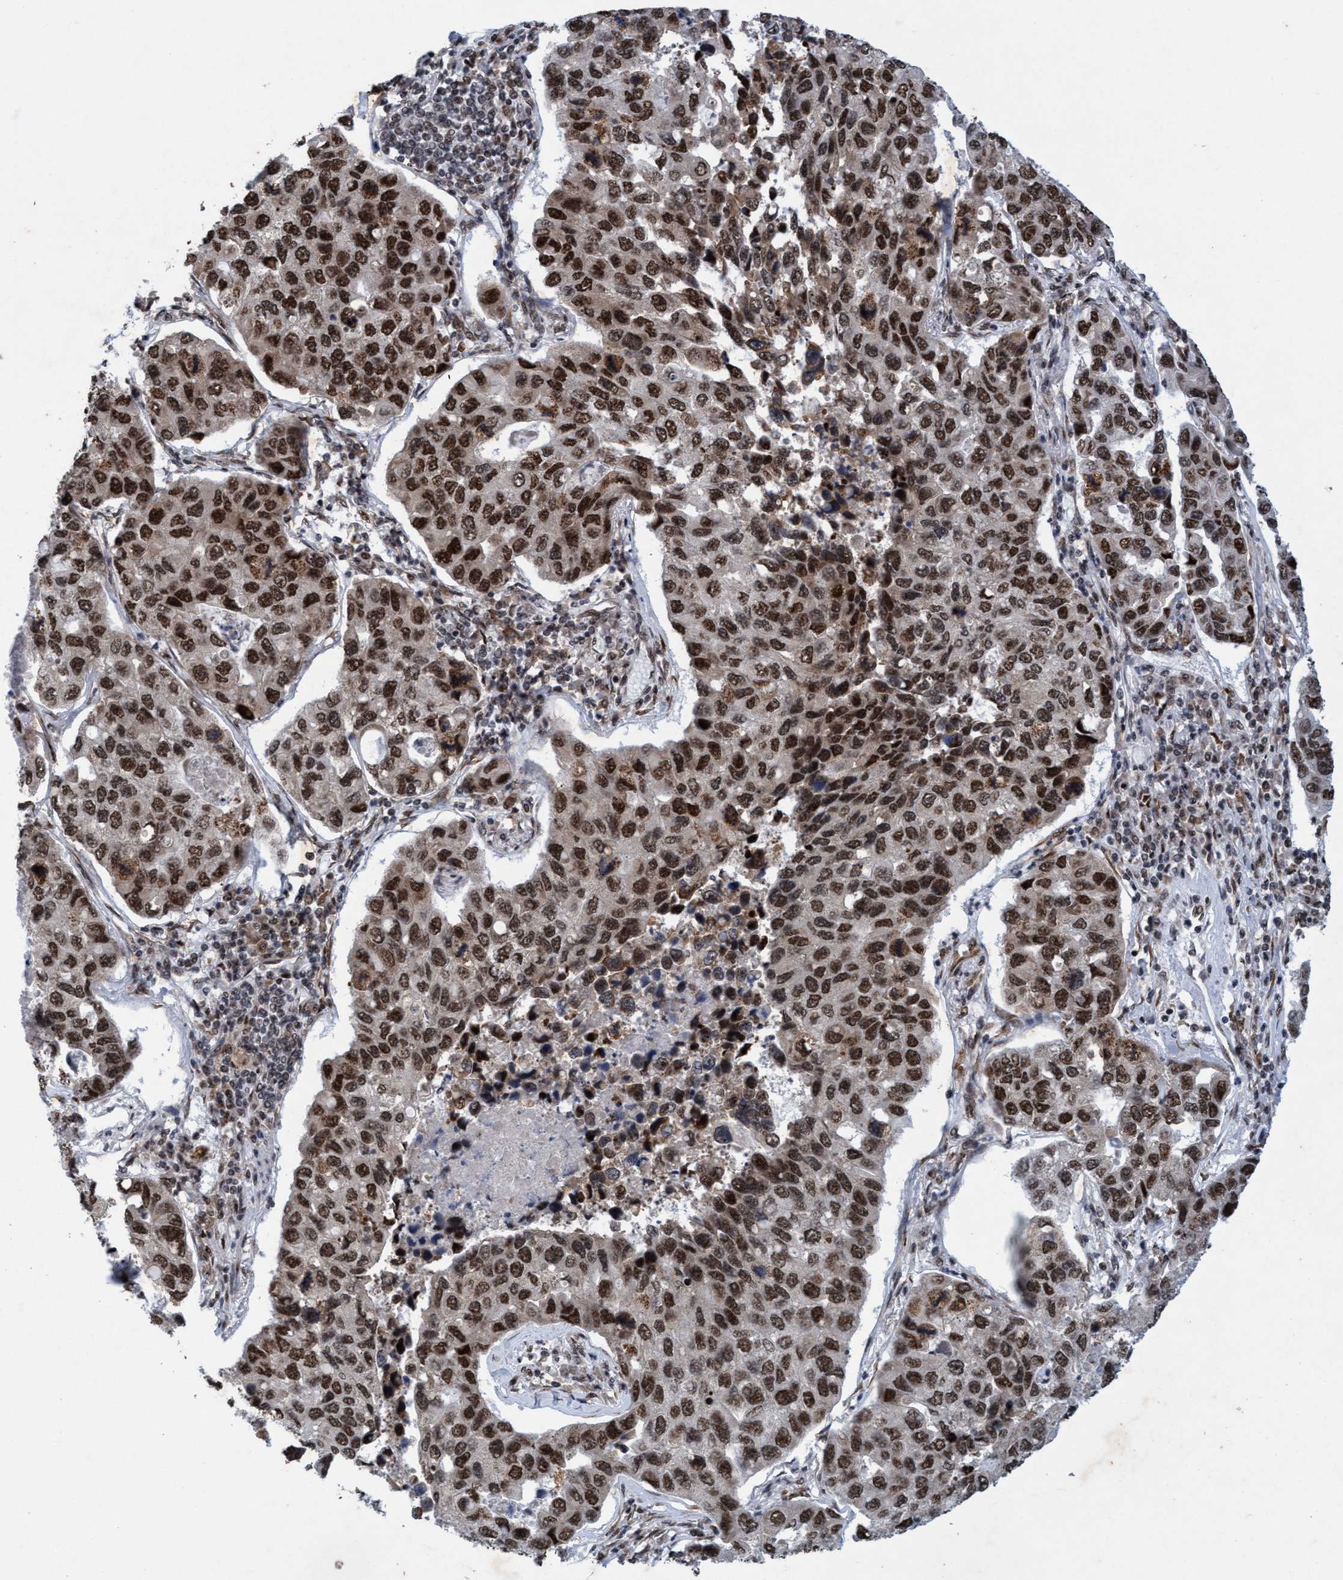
{"staining": {"intensity": "strong", "quantity": ">75%", "location": "nuclear"}, "tissue": "lung cancer", "cell_type": "Tumor cells", "image_type": "cancer", "snomed": [{"axis": "morphology", "description": "Adenocarcinoma, NOS"}, {"axis": "topography", "description": "Lung"}], "caption": "Protein staining of lung cancer (adenocarcinoma) tissue reveals strong nuclear staining in about >75% of tumor cells.", "gene": "GLT6D1", "patient": {"sex": "male", "age": 64}}